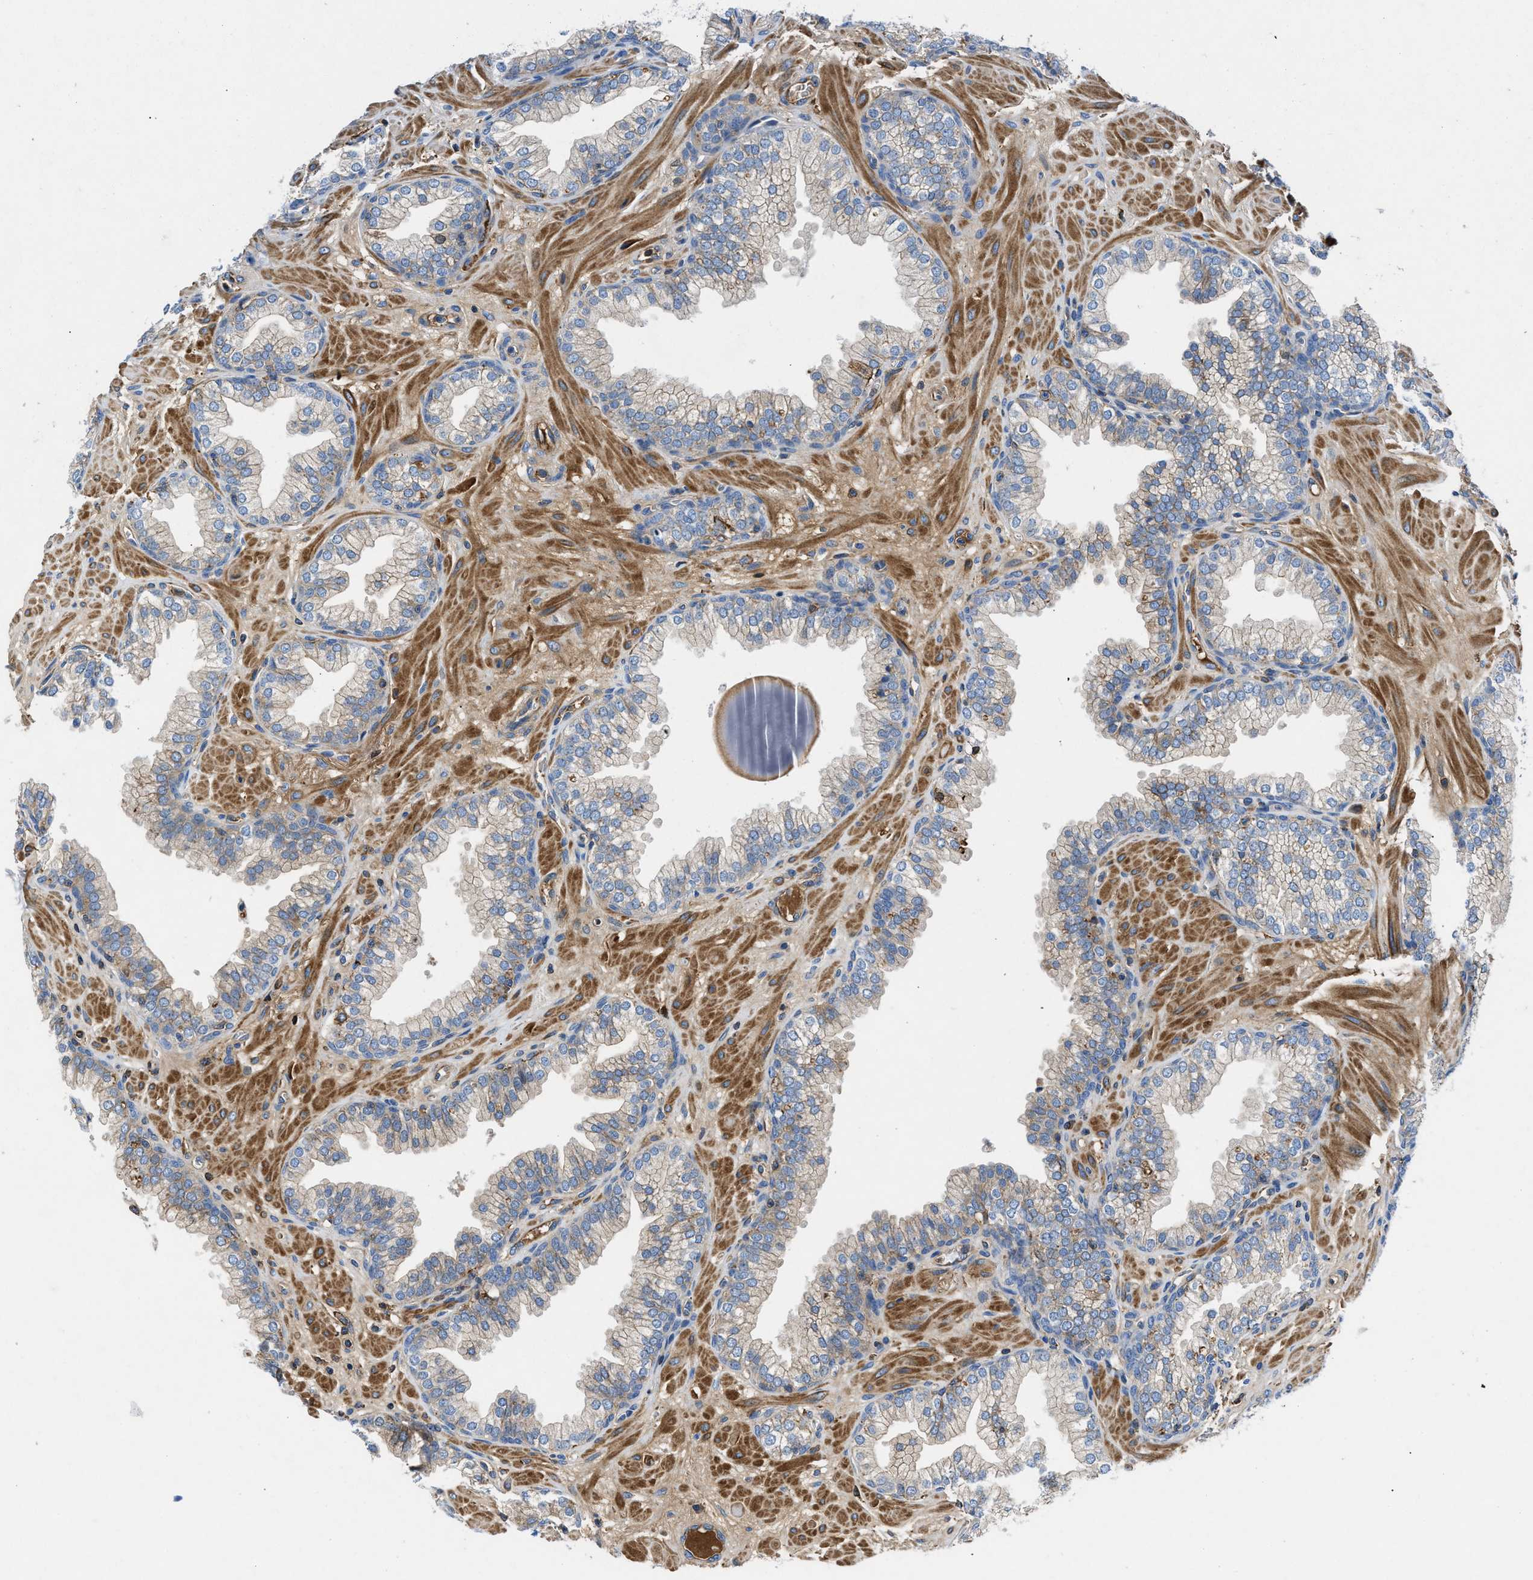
{"staining": {"intensity": "weak", "quantity": "25%-75%", "location": "cytoplasmic/membranous"}, "tissue": "prostate", "cell_type": "Glandular cells", "image_type": "normal", "snomed": [{"axis": "morphology", "description": "Normal tissue, NOS"}, {"axis": "morphology", "description": "Urothelial carcinoma, Low grade"}, {"axis": "topography", "description": "Urinary bladder"}, {"axis": "topography", "description": "Prostate"}], "caption": "IHC staining of normal prostate, which shows low levels of weak cytoplasmic/membranous expression in about 25%-75% of glandular cells indicating weak cytoplasmic/membranous protein staining. The staining was performed using DAB (brown) for protein detection and nuclei were counterstained in hematoxylin (blue).", "gene": "ATP6V0D1", "patient": {"sex": "male", "age": 60}}